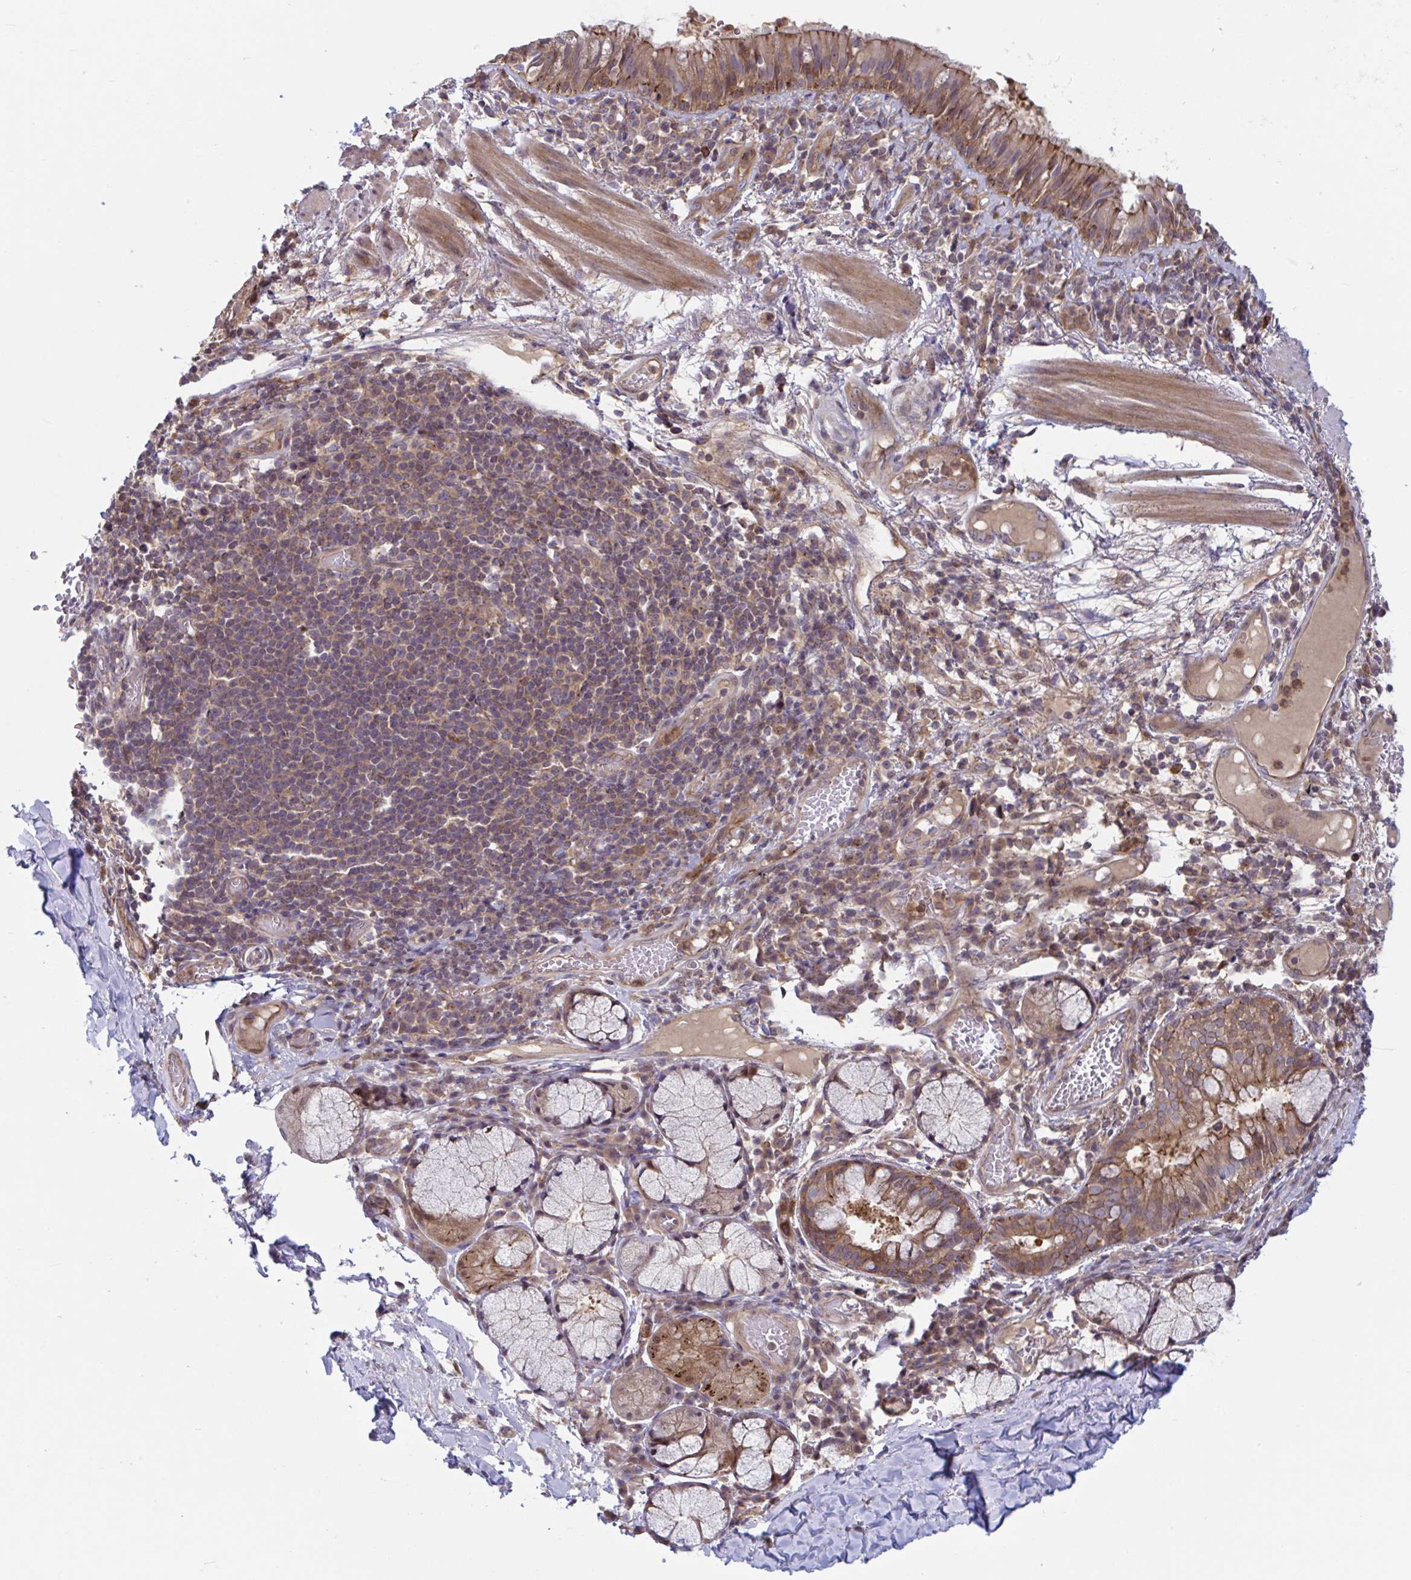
{"staining": {"intensity": "moderate", "quantity": ">75%", "location": "cytoplasmic/membranous"}, "tissue": "soft tissue", "cell_type": "Fibroblasts", "image_type": "normal", "snomed": [{"axis": "morphology", "description": "Normal tissue, NOS"}, {"axis": "topography", "description": "Cartilage tissue"}, {"axis": "topography", "description": "Bronchus"}], "caption": "Approximately >75% of fibroblasts in normal human soft tissue reveal moderate cytoplasmic/membranous protein staining as visualized by brown immunohistochemical staining.", "gene": "LMNTD2", "patient": {"sex": "male", "age": 56}}